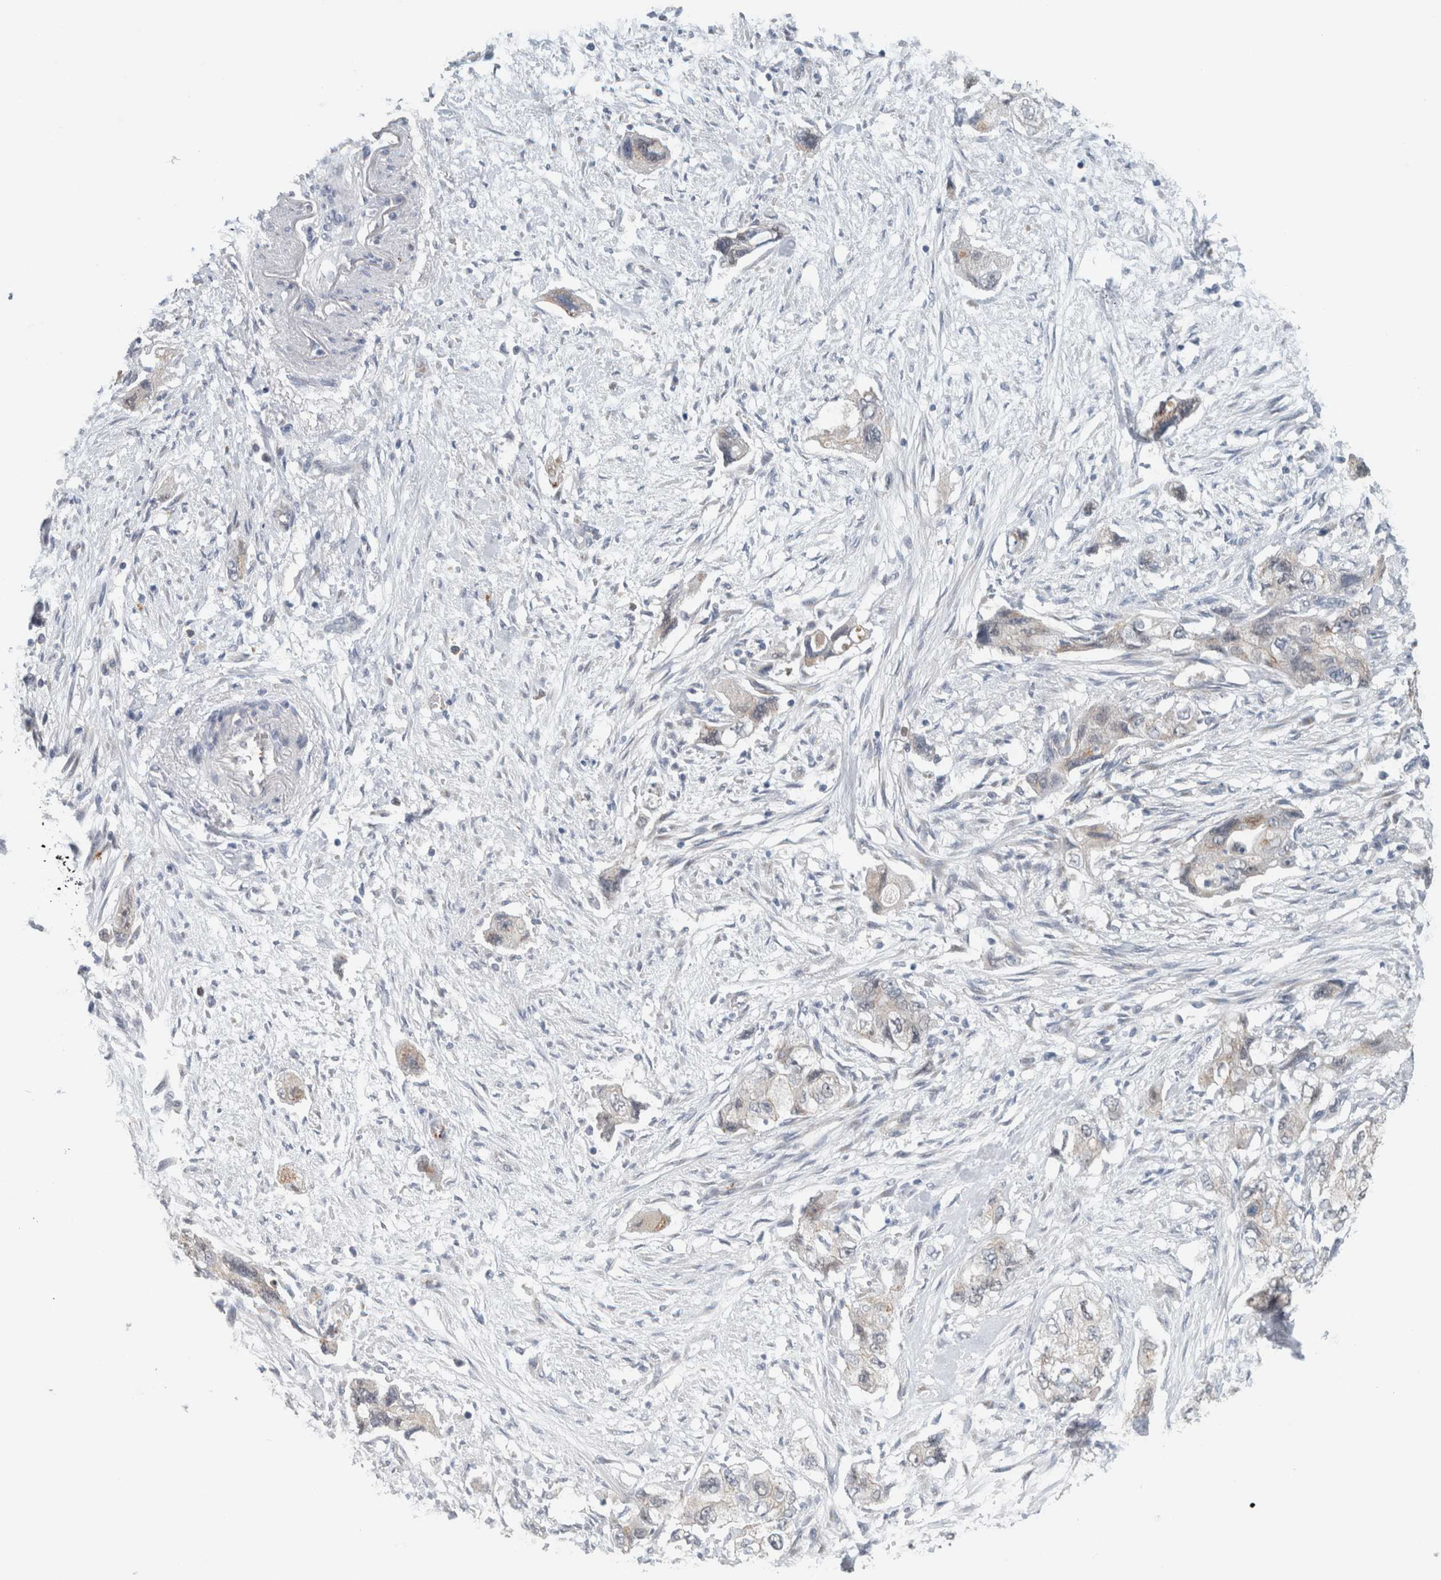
{"staining": {"intensity": "negative", "quantity": "none", "location": "none"}, "tissue": "pancreatic cancer", "cell_type": "Tumor cells", "image_type": "cancer", "snomed": [{"axis": "morphology", "description": "Adenocarcinoma, NOS"}, {"axis": "topography", "description": "Pancreas"}], "caption": "Protein analysis of pancreatic cancer (adenocarcinoma) demonstrates no significant expression in tumor cells.", "gene": "CRAT", "patient": {"sex": "female", "age": 73}}